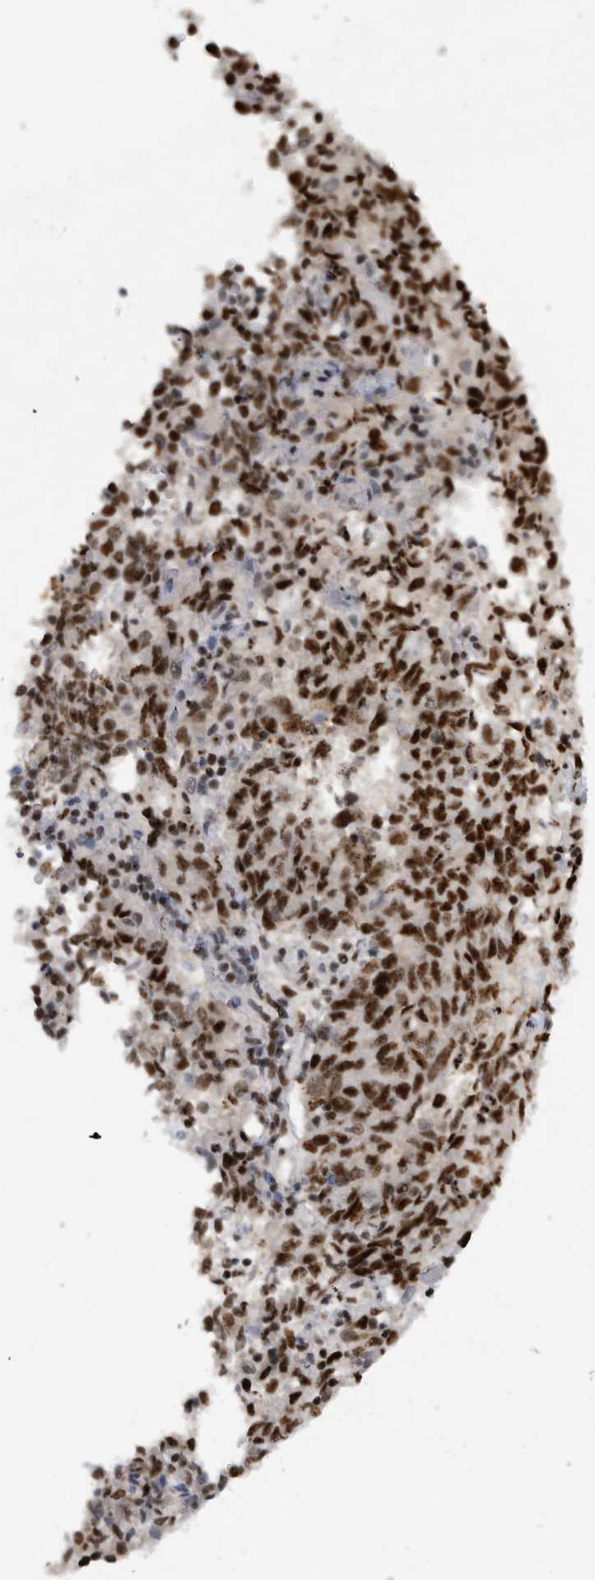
{"staining": {"intensity": "strong", "quantity": ">75%", "location": "nuclear"}, "tissue": "endometrial cancer", "cell_type": "Tumor cells", "image_type": "cancer", "snomed": [{"axis": "morphology", "description": "Adenocarcinoma, NOS"}, {"axis": "topography", "description": "Endometrium"}], "caption": "Adenocarcinoma (endometrial) tissue exhibits strong nuclear expression in approximately >75% of tumor cells", "gene": "CDK11A", "patient": {"sex": "female", "age": 80}}